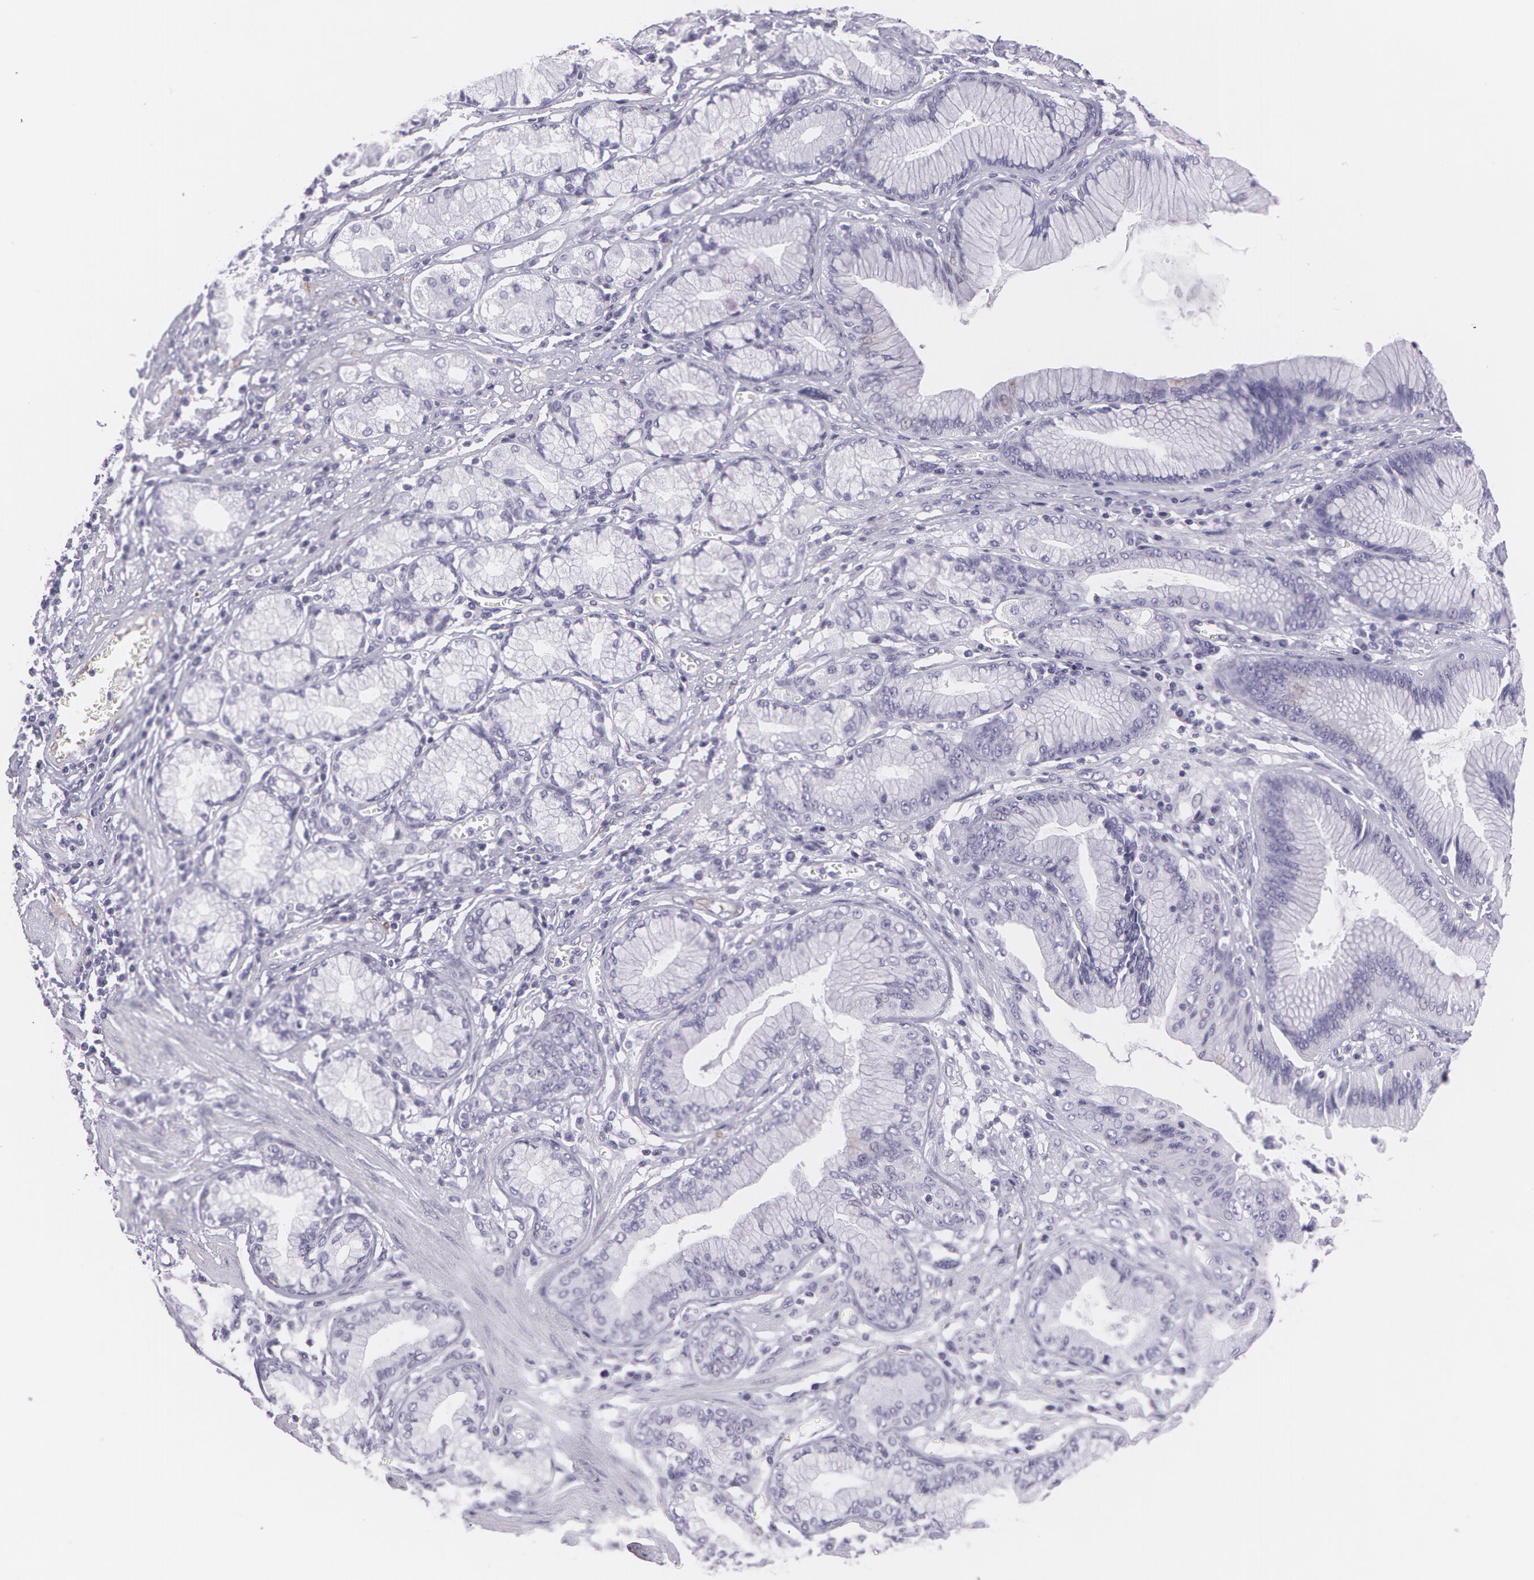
{"staining": {"intensity": "negative", "quantity": "none", "location": "none"}, "tissue": "stomach cancer", "cell_type": "Tumor cells", "image_type": "cancer", "snomed": [{"axis": "morphology", "description": "Adenocarcinoma, NOS"}, {"axis": "topography", "description": "Pancreas"}, {"axis": "topography", "description": "Stomach, upper"}], "caption": "Tumor cells are negative for protein expression in human stomach cancer. Nuclei are stained in blue.", "gene": "SNCG", "patient": {"sex": "male", "age": 77}}